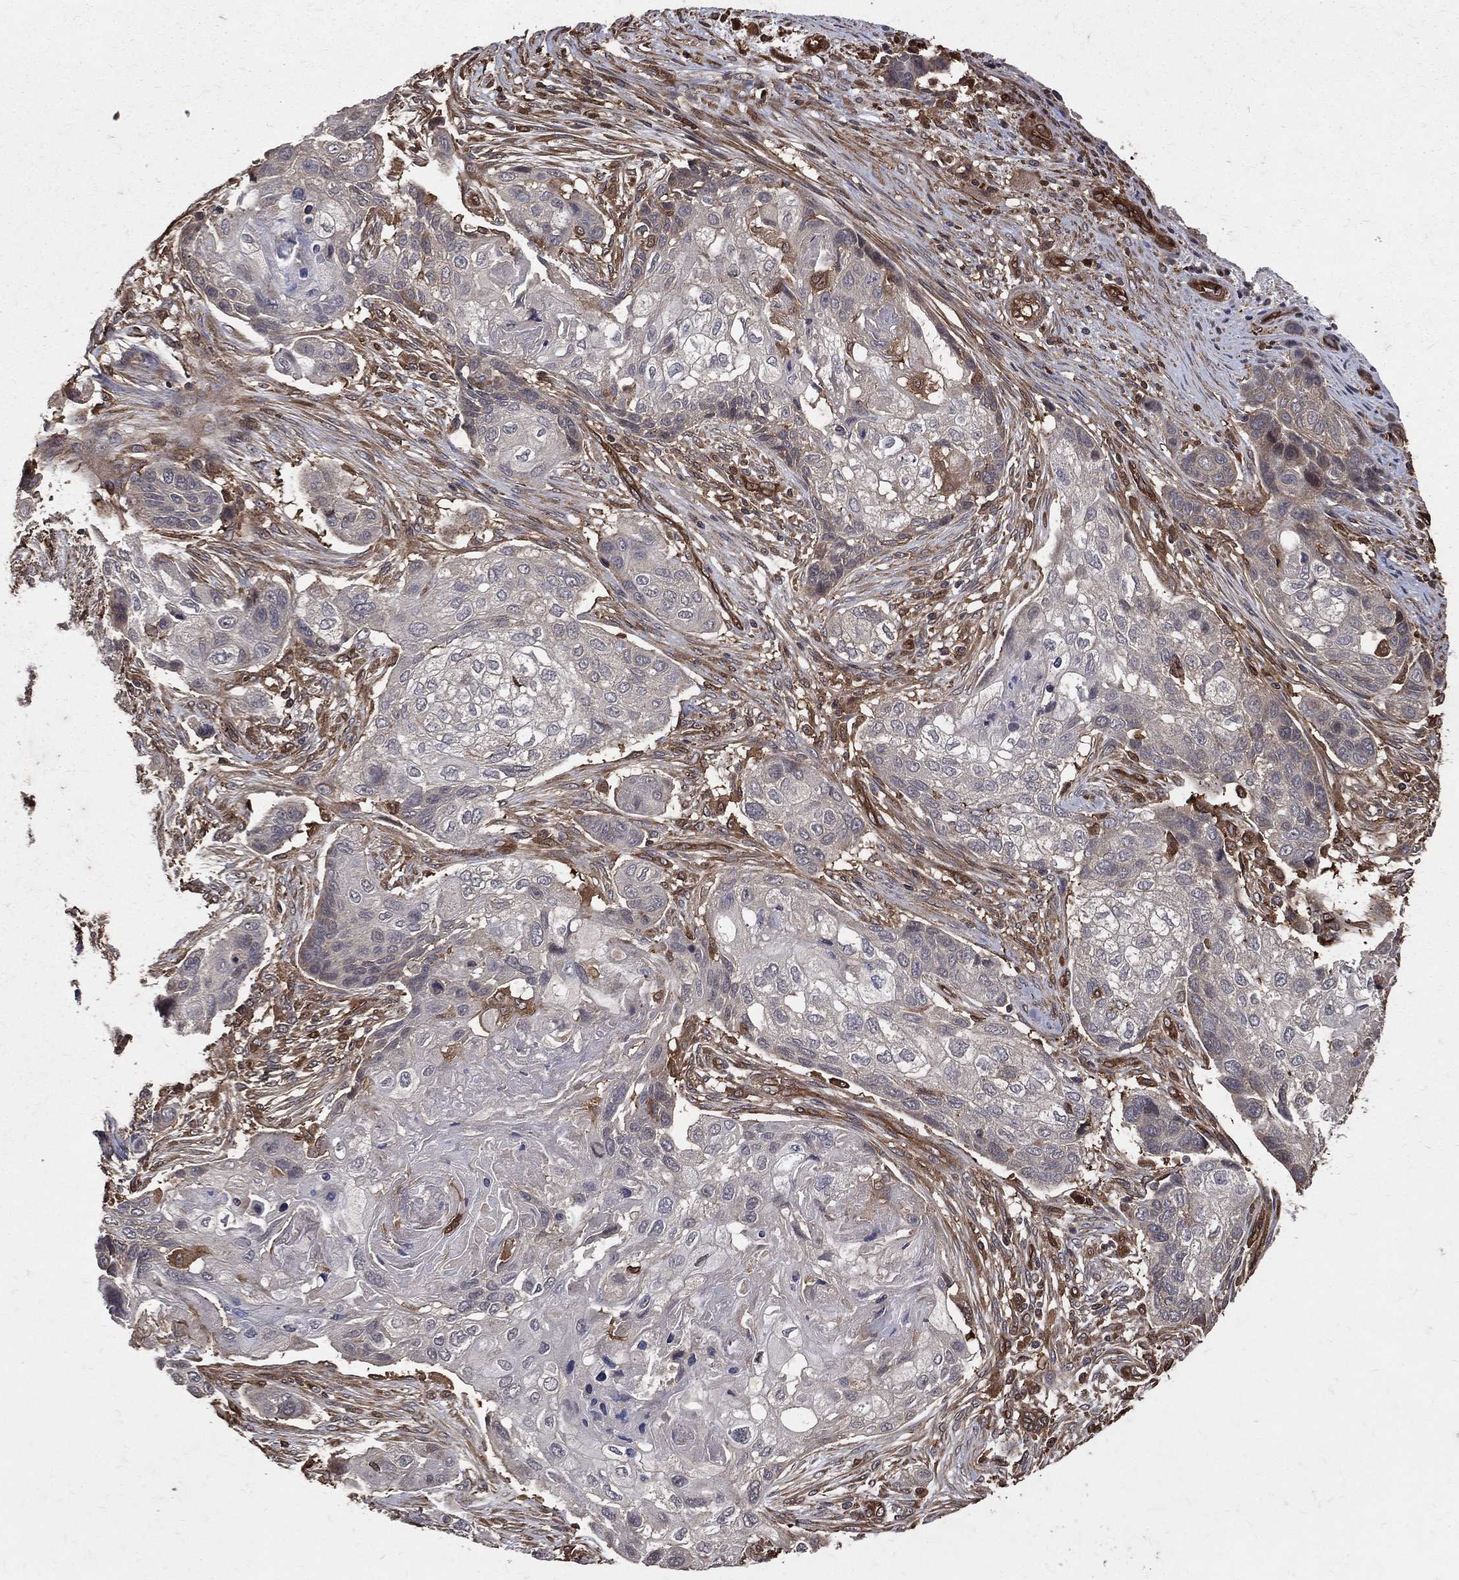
{"staining": {"intensity": "negative", "quantity": "none", "location": "none"}, "tissue": "lung cancer", "cell_type": "Tumor cells", "image_type": "cancer", "snomed": [{"axis": "morphology", "description": "Normal tissue, NOS"}, {"axis": "morphology", "description": "Squamous cell carcinoma, NOS"}, {"axis": "topography", "description": "Bronchus"}, {"axis": "topography", "description": "Lung"}], "caption": "Lung cancer stained for a protein using IHC displays no positivity tumor cells.", "gene": "DPYSL2", "patient": {"sex": "male", "age": 69}}